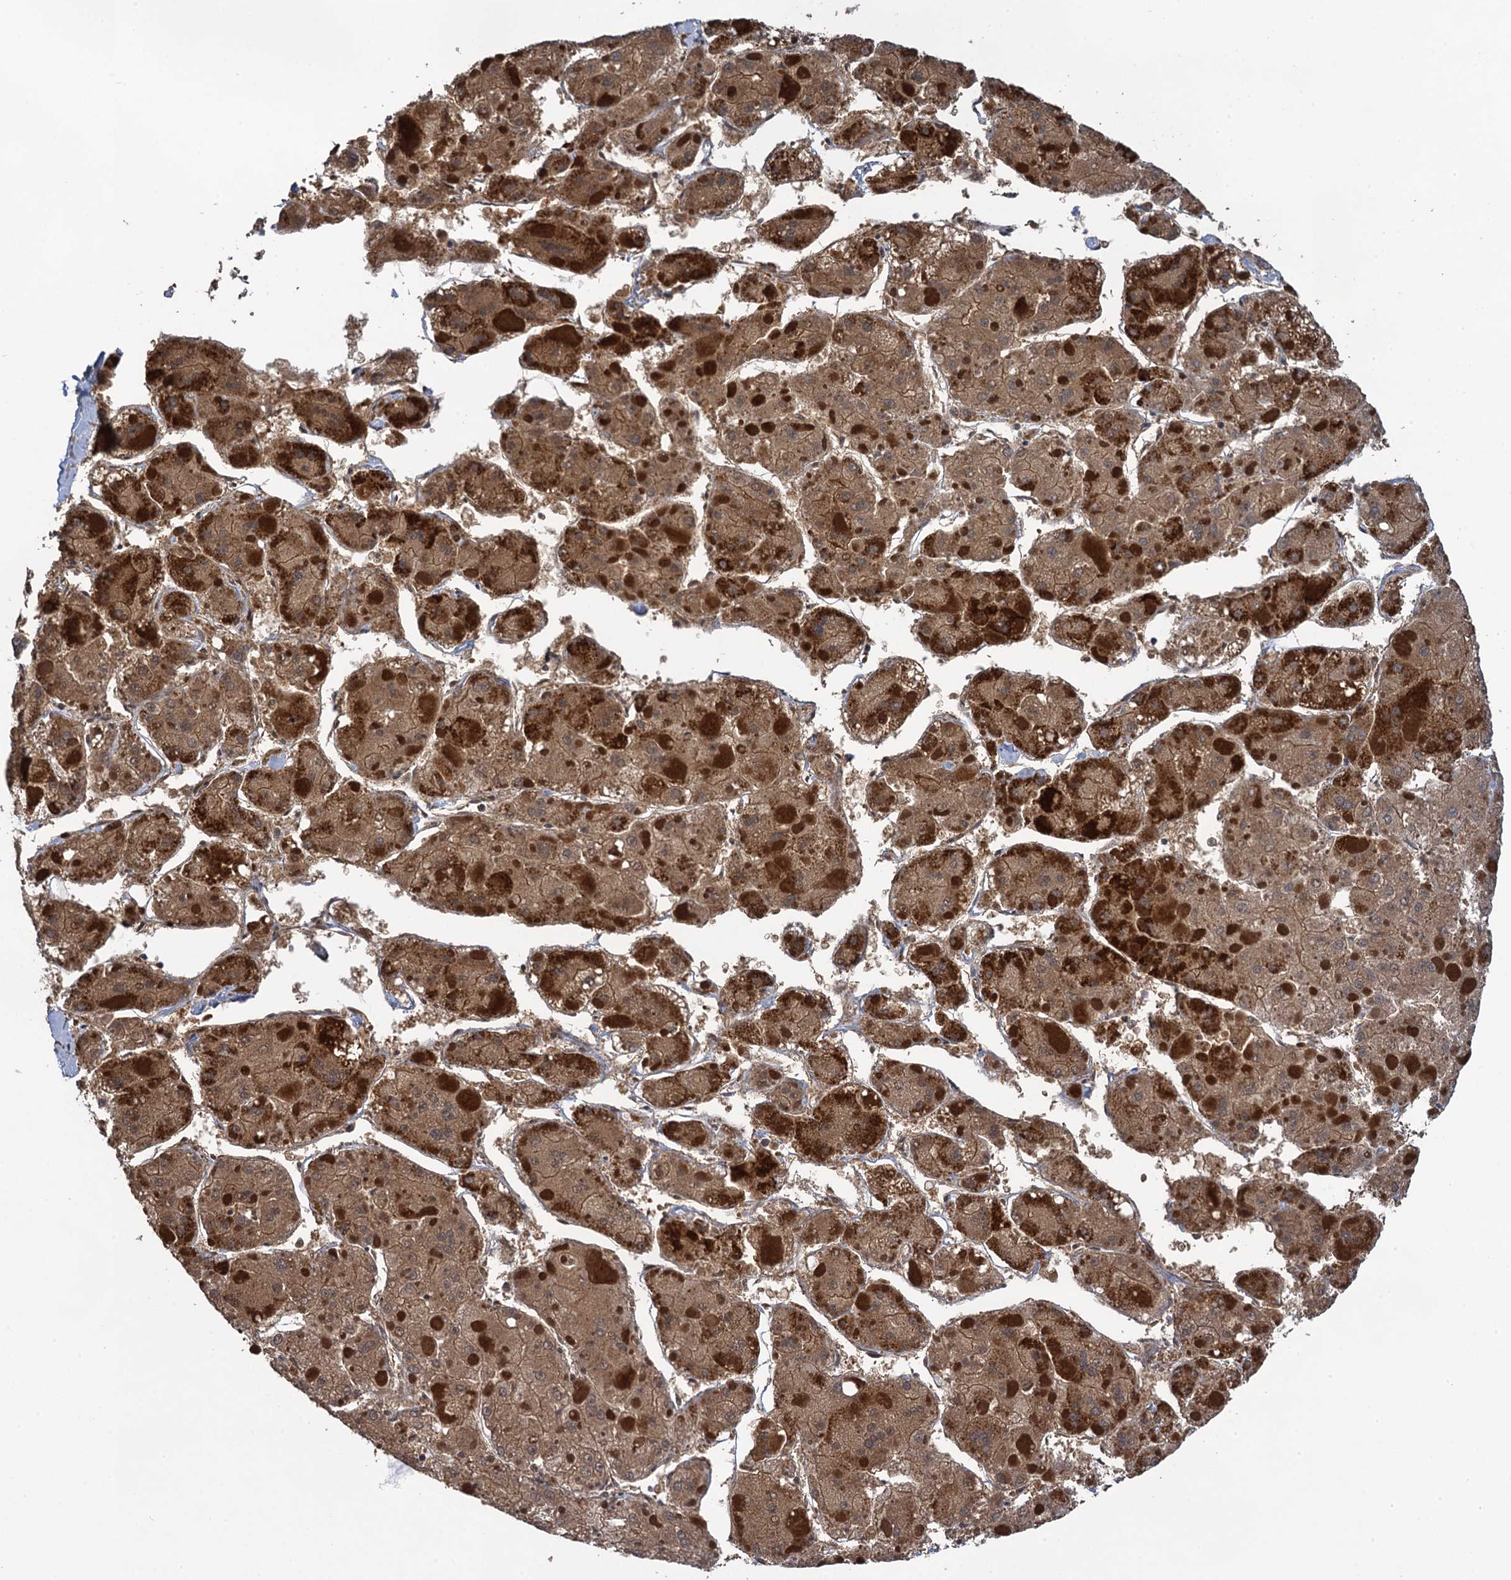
{"staining": {"intensity": "strong", "quantity": ">75%", "location": "cytoplasmic/membranous"}, "tissue": "liver cancer", "cell_type": "Tumor cells", "image_type": "cancer", "snomed": [{"axis": "morphology", "description": "Carcinoma, Hepatocellular, NOS"}, {"axis": "topography", "description": "Liver"}], "caption": "The immunohistochemical stain highlights strong cytoplasmic/membranous positivity in tumor cells of hepatocellular carcinoma (liver) tissue.", "gene": "WDR88", "patient": {"sex": "female", "age": 73}}